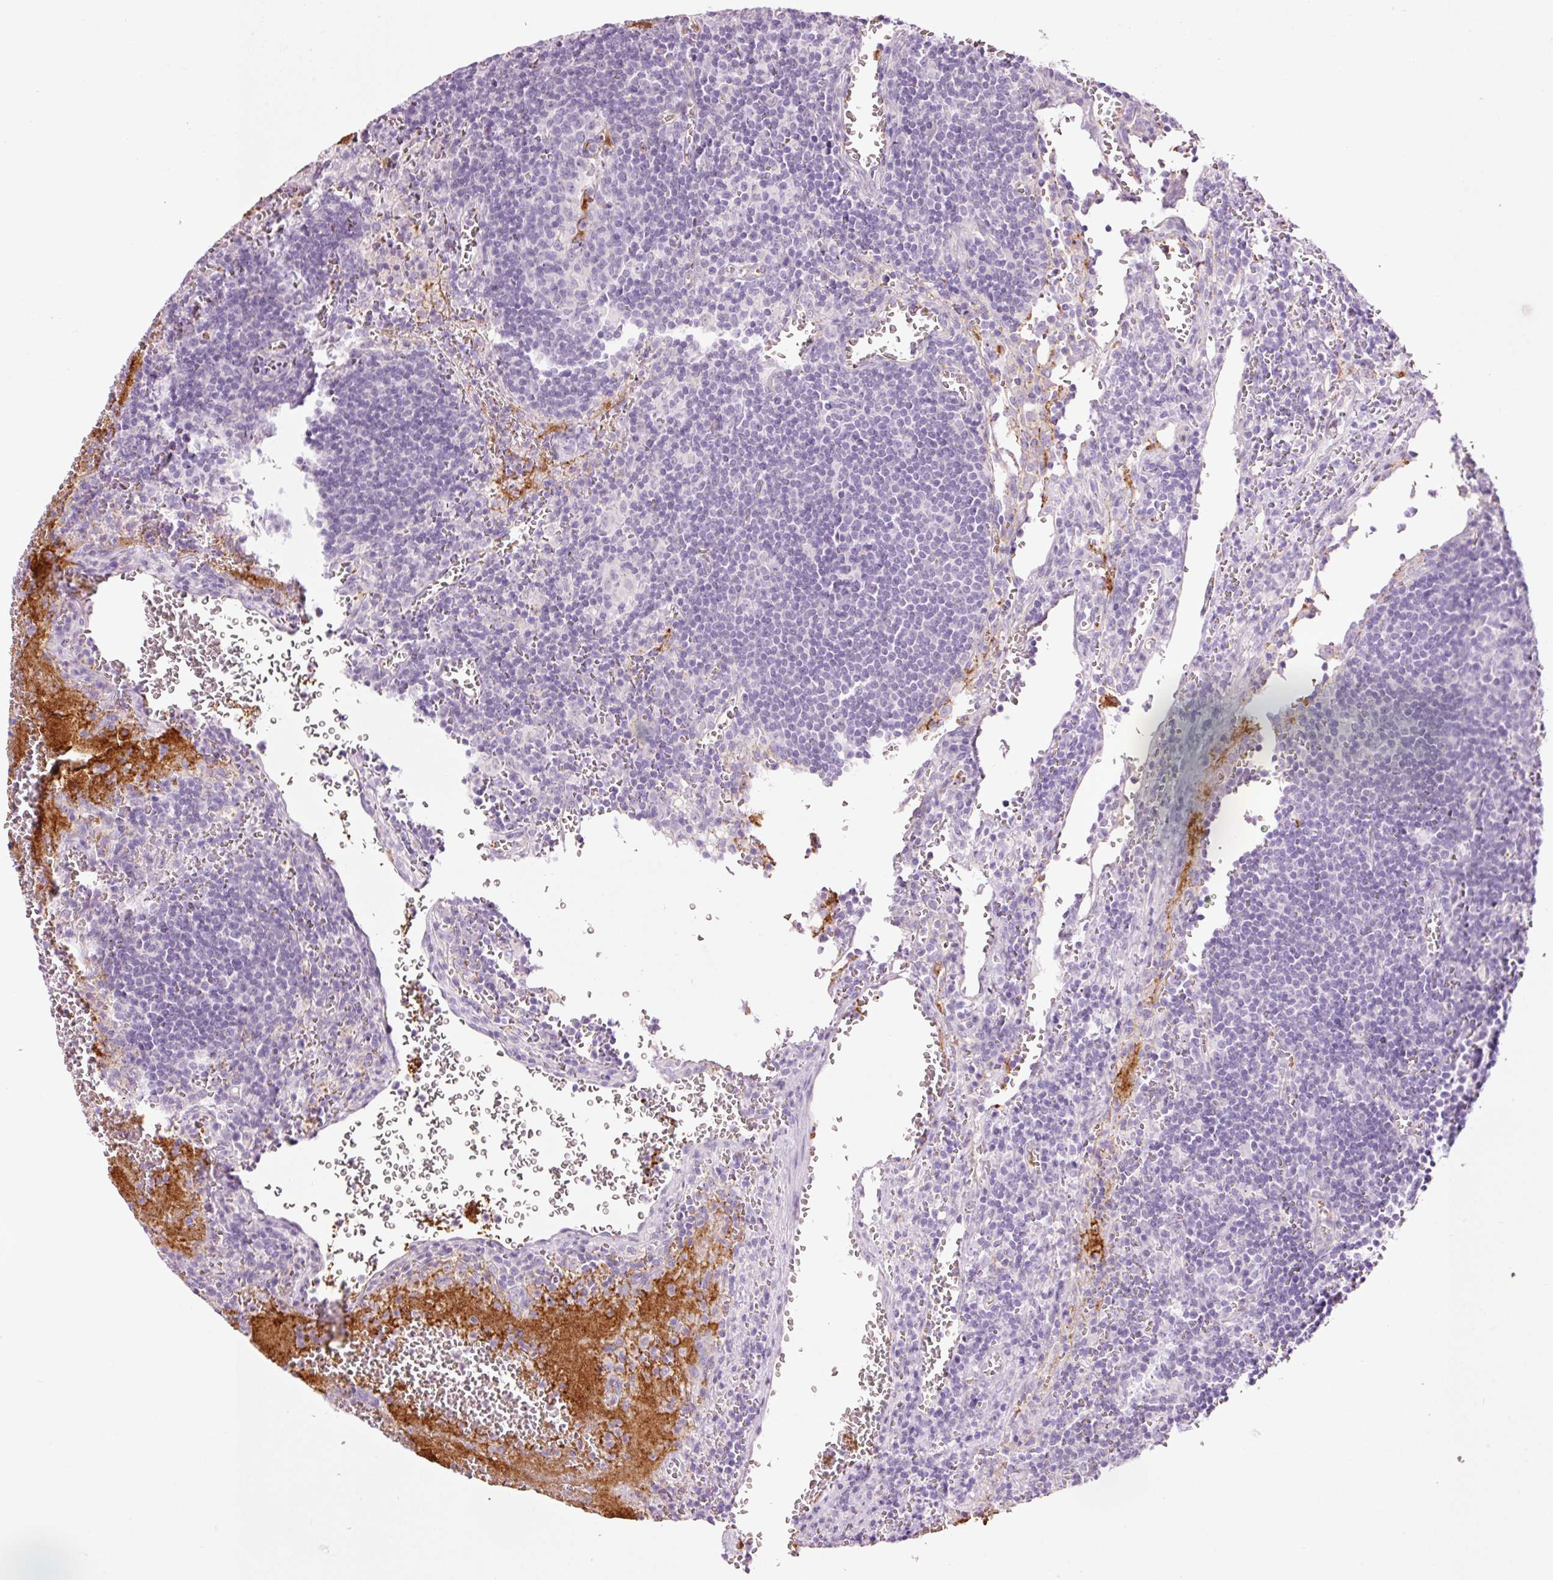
{"staining": {"intensity": "negative", "quantity": "none", "location": "none"}, "tissue": "lymph node", "cell_type": "Germinal center cells", "image_type": "normal", "snomed": [{"axis": "morphology", "description": "Normal tissue, NOS"}, {"axis": "topography", "description": "Lymph node"}], "caption": "A micrograph of human lymph node is negative for staining in germinal center cells. (DAB IHC with hematoxylin counter stain).", "gene": "HSPA4L", "patient": {"sex": "male", "age": 50}}